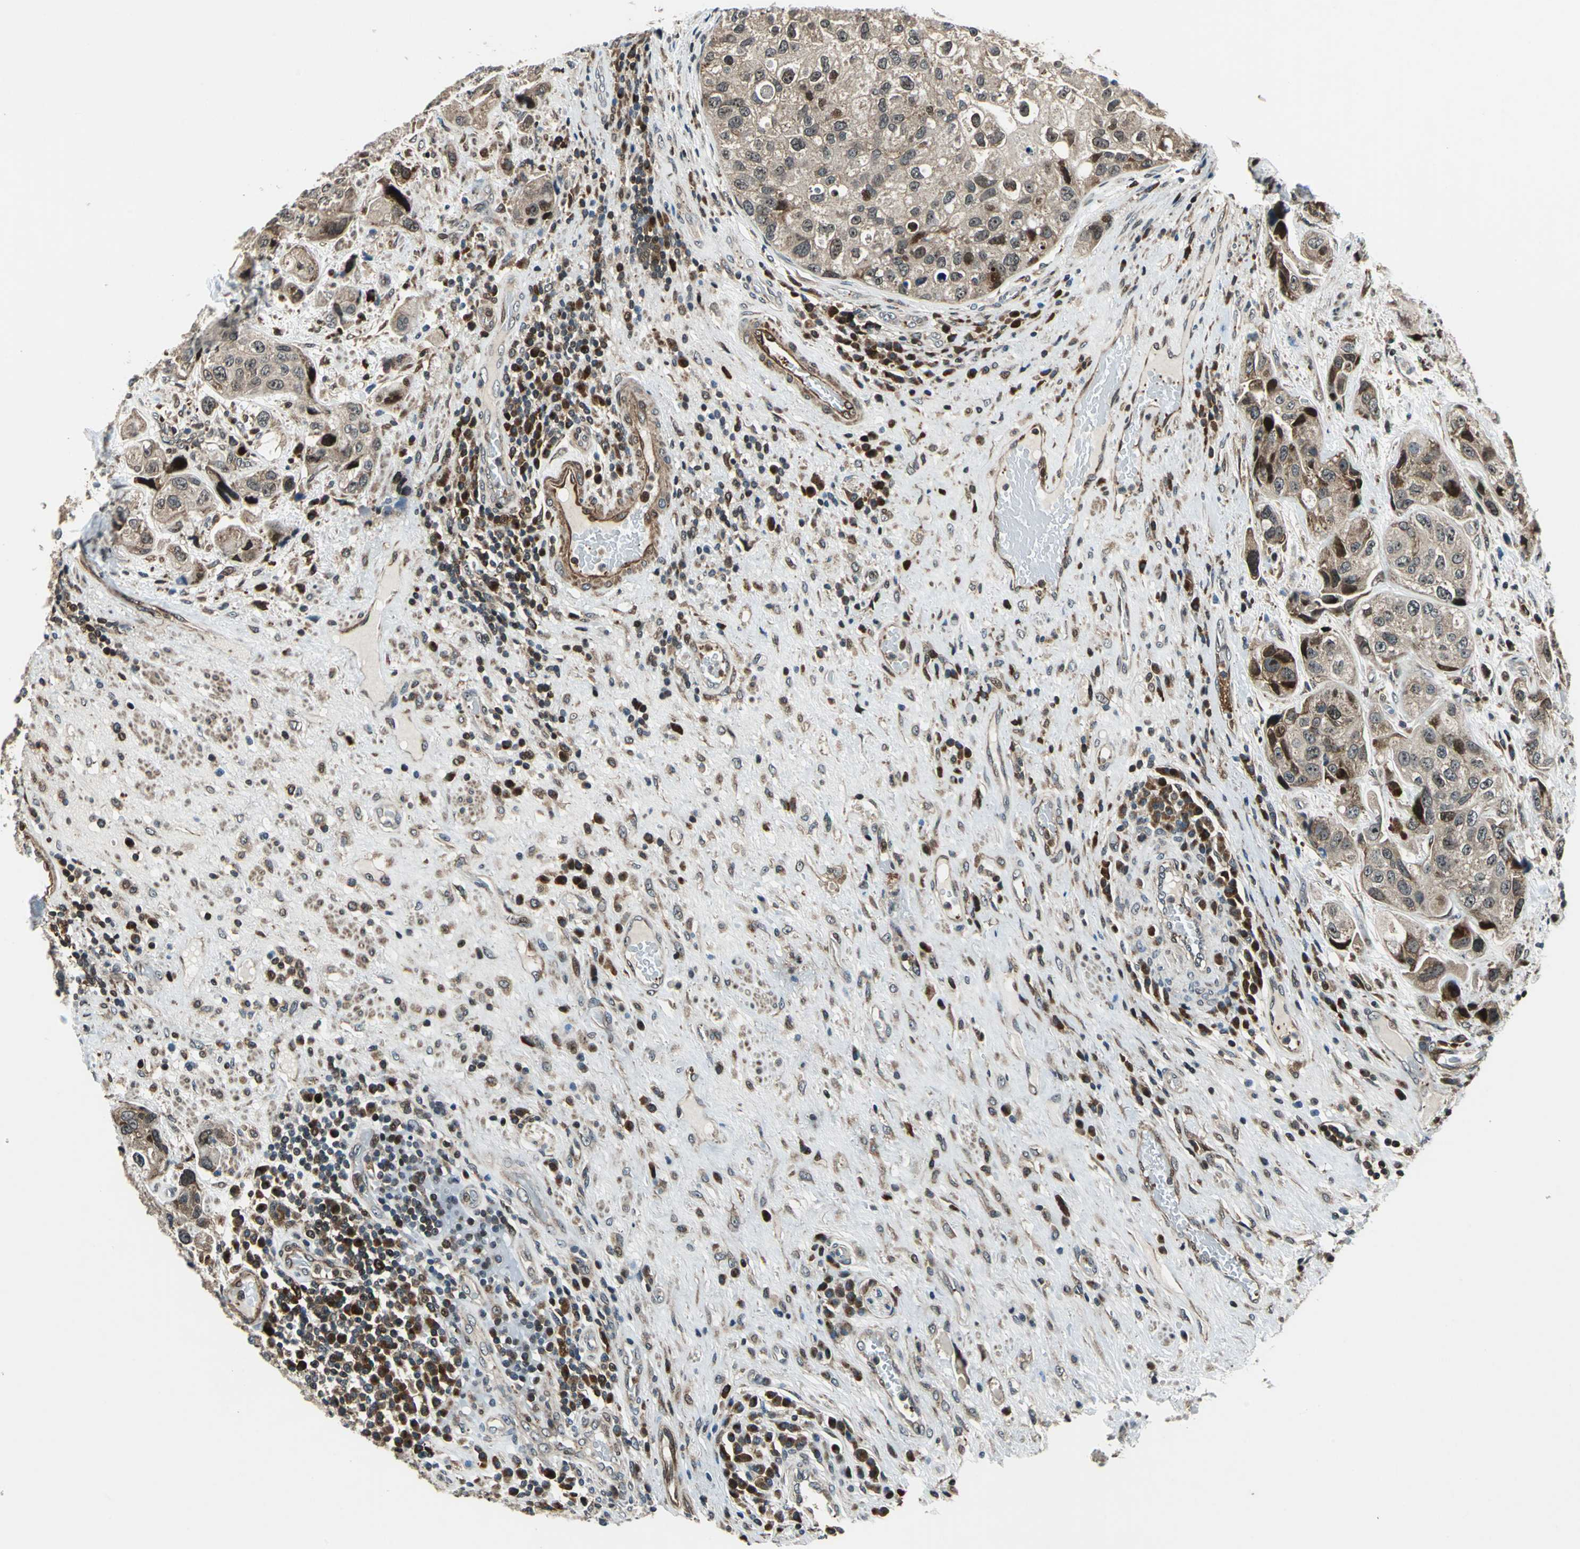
{"staining": {"intensity": "strong", "quantity": "25%-75%", "location": "cytoplasmic/membranous,nuclear"}, "tissue": "urothelial cancer", "cell_type": "Tumor cells", "image_type": "cancer", "snomed": [{"axis": "morphology", "description": "Urothelial carcinoma, High grade"}, {"axis": "topography", "description": "Urinary bladder"}], "caption": "An image of urothelial cancer stained for a protein exhibits strong cytoplasmic/membranous and nuclear brown staining in tumor cells.", "gene": "AATF", "patient": {"sex": "female", "age": 64}}